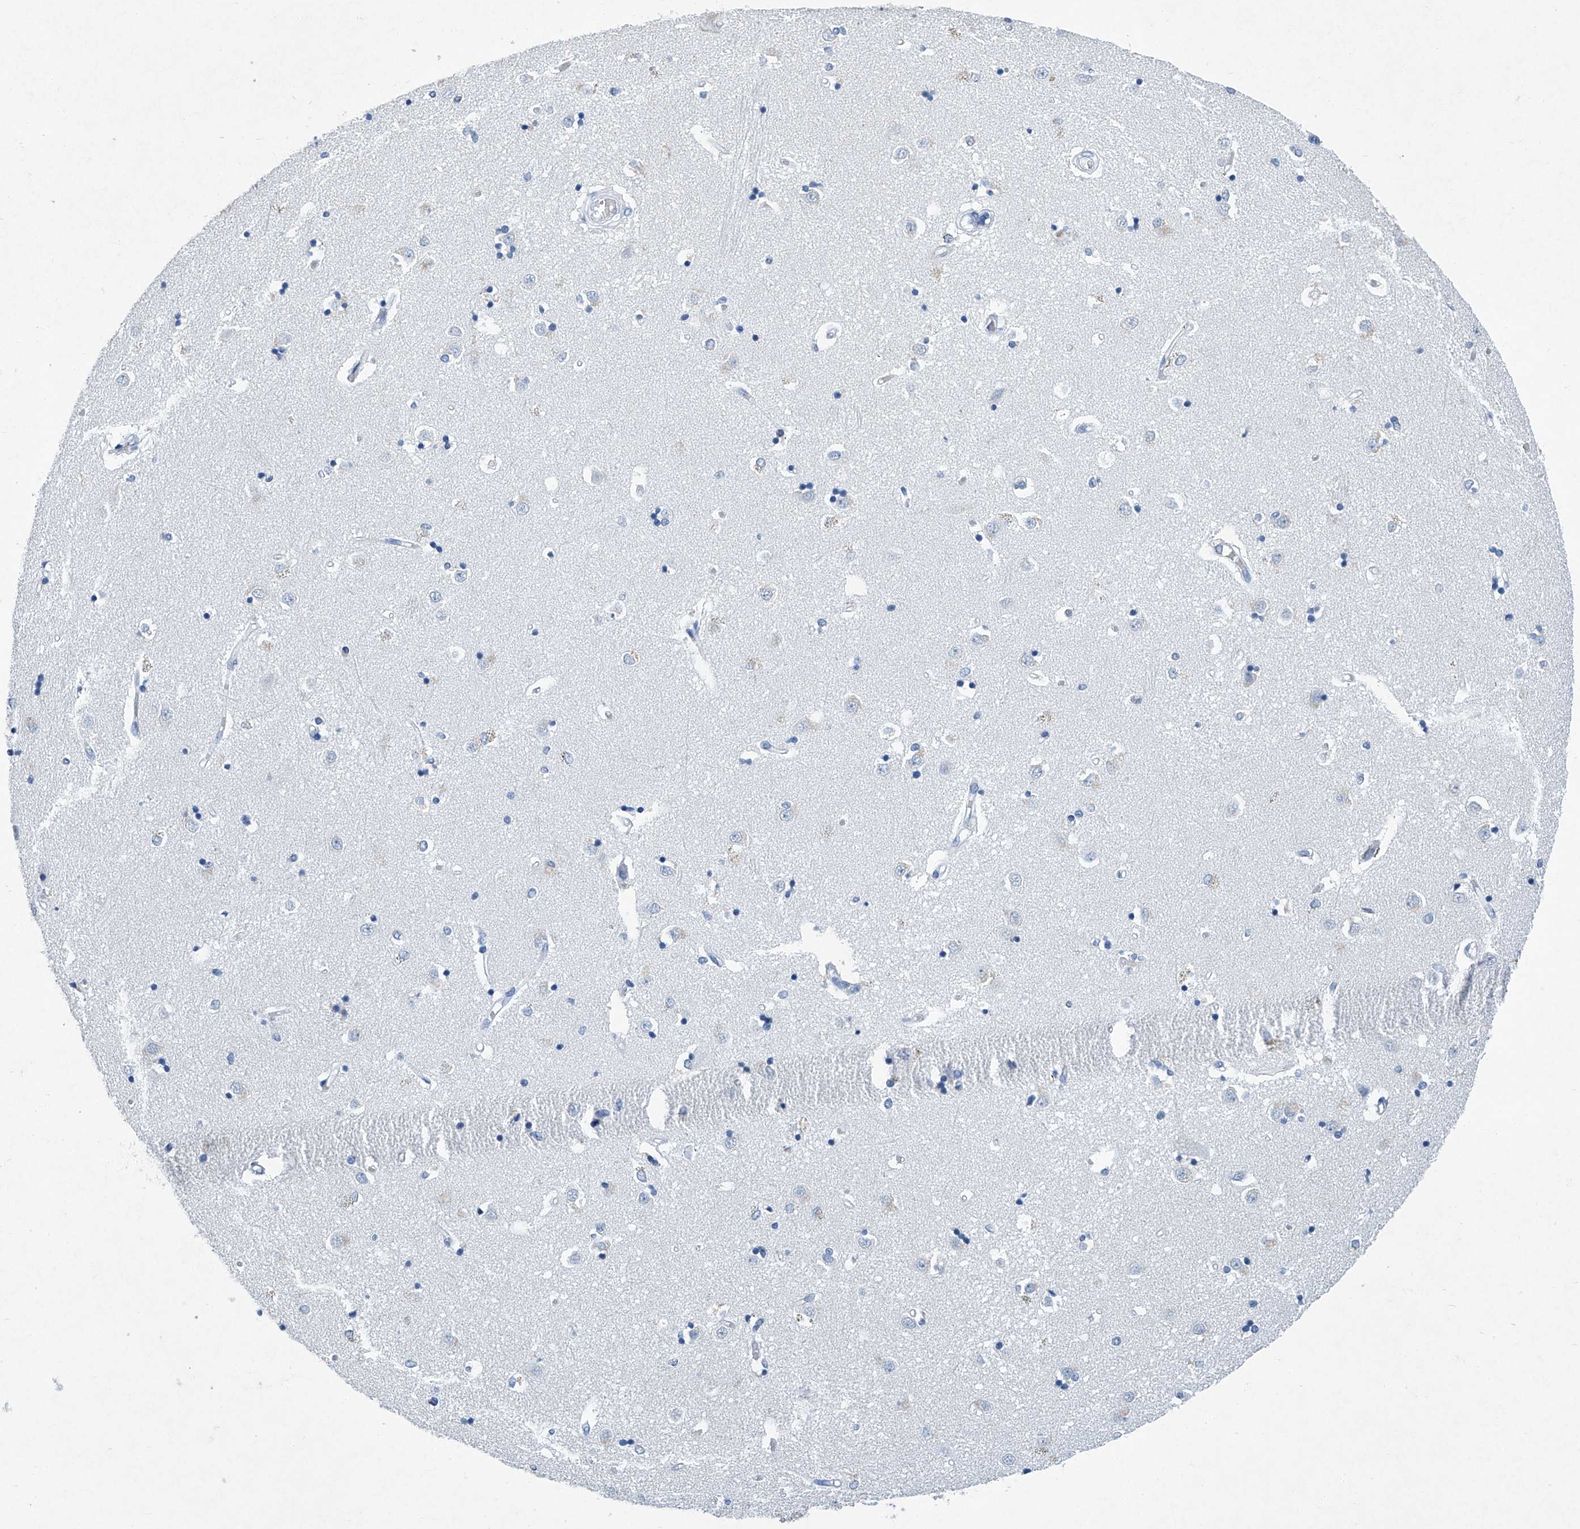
{"staining": {"intensity": "negative", "quantity": "none", "location": "none"}, "tissue": "caudate", "cell_type": "Glial cells", "image_type": "normal", "snomed": [{"axis": "morphology", "description": "Normal tissue, NOS"}, {"axis": "topography", "description": "Lateral ventricle wall"}], "caption": "Photomicrograph shows no protein expression in glial cells of unremarkable caudate. (Stains: DAB (3,3'-diaminobenzidine) immunohistochemistry (IHC) with hematoxylin counter stain, Microscopy: brightfield microscopy at high magnification).", "gene": "CYP2A7", "patient": {"sex": "male", "age": 45}}